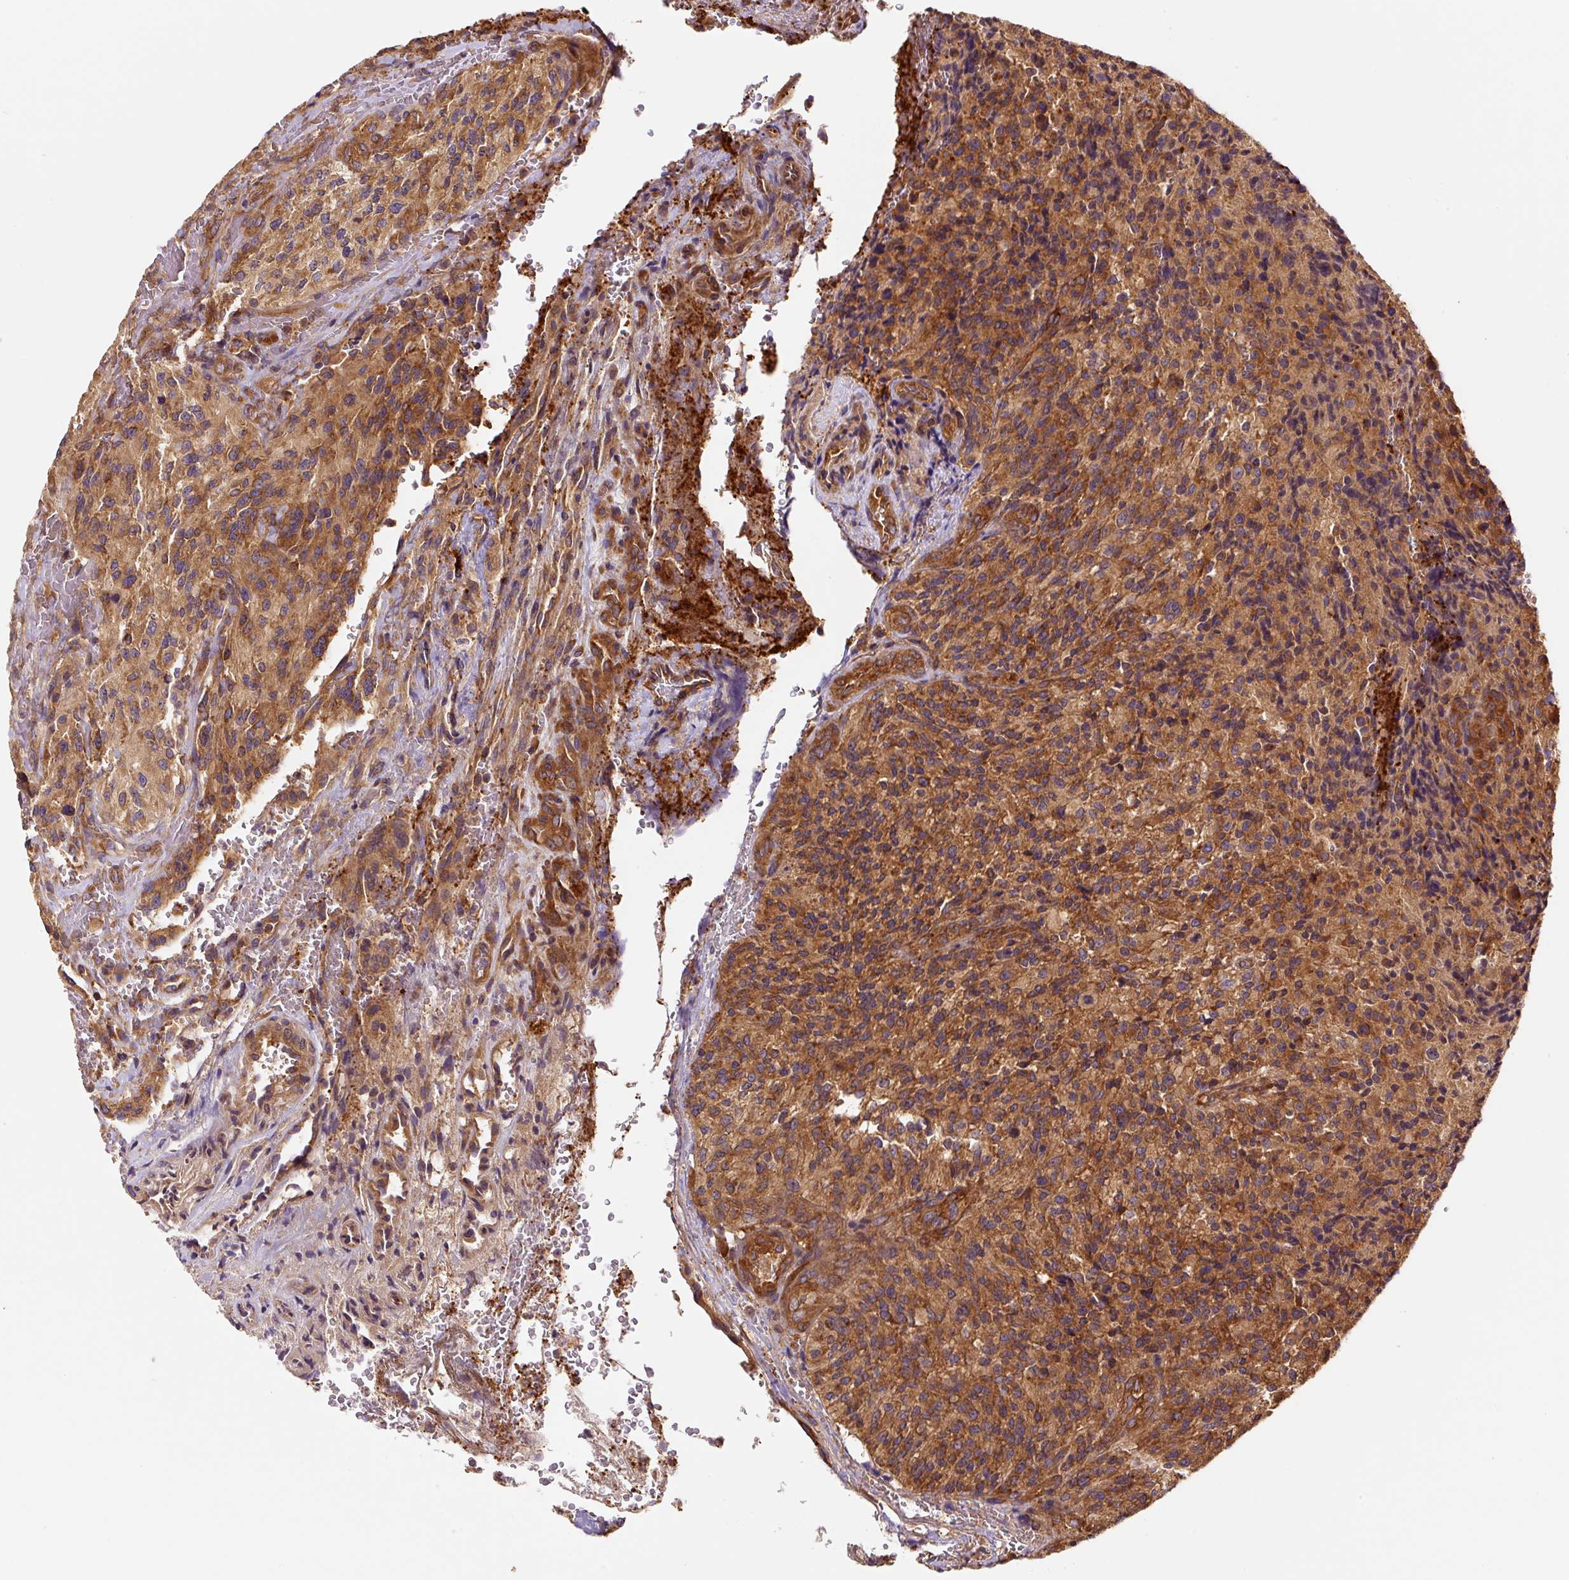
{"staining": {"intensity": "moderate", "quantity": ">75%", "location": "cytoplasmic/membranous"}, "tissue": "glioma", "cell_type": "Tumor cells", "image_type": "cancer", "snomed": [{"axis": "morphology", "description": "Normal tissue, NOS"}, {"axis": "morphology", "description": "Glioma, malignant, High grade"}, {"axis": "topography", "description": "Cerebral cortex"}], "caption": "Immunohistochemistry (IHC) staining of glioma, which displays medium levels of moderate cytoplasmic/membranous staining in approximately >75% of tumor cells indicating moderate cytoplasmic/membranous protein positivity. The staining was performed using DAB (brown) for protein detection and nuclei were counterstained in hematoxylin (blue).", "gene": "EIF2S2", "patient": {"sex": "male", "age": 56}}